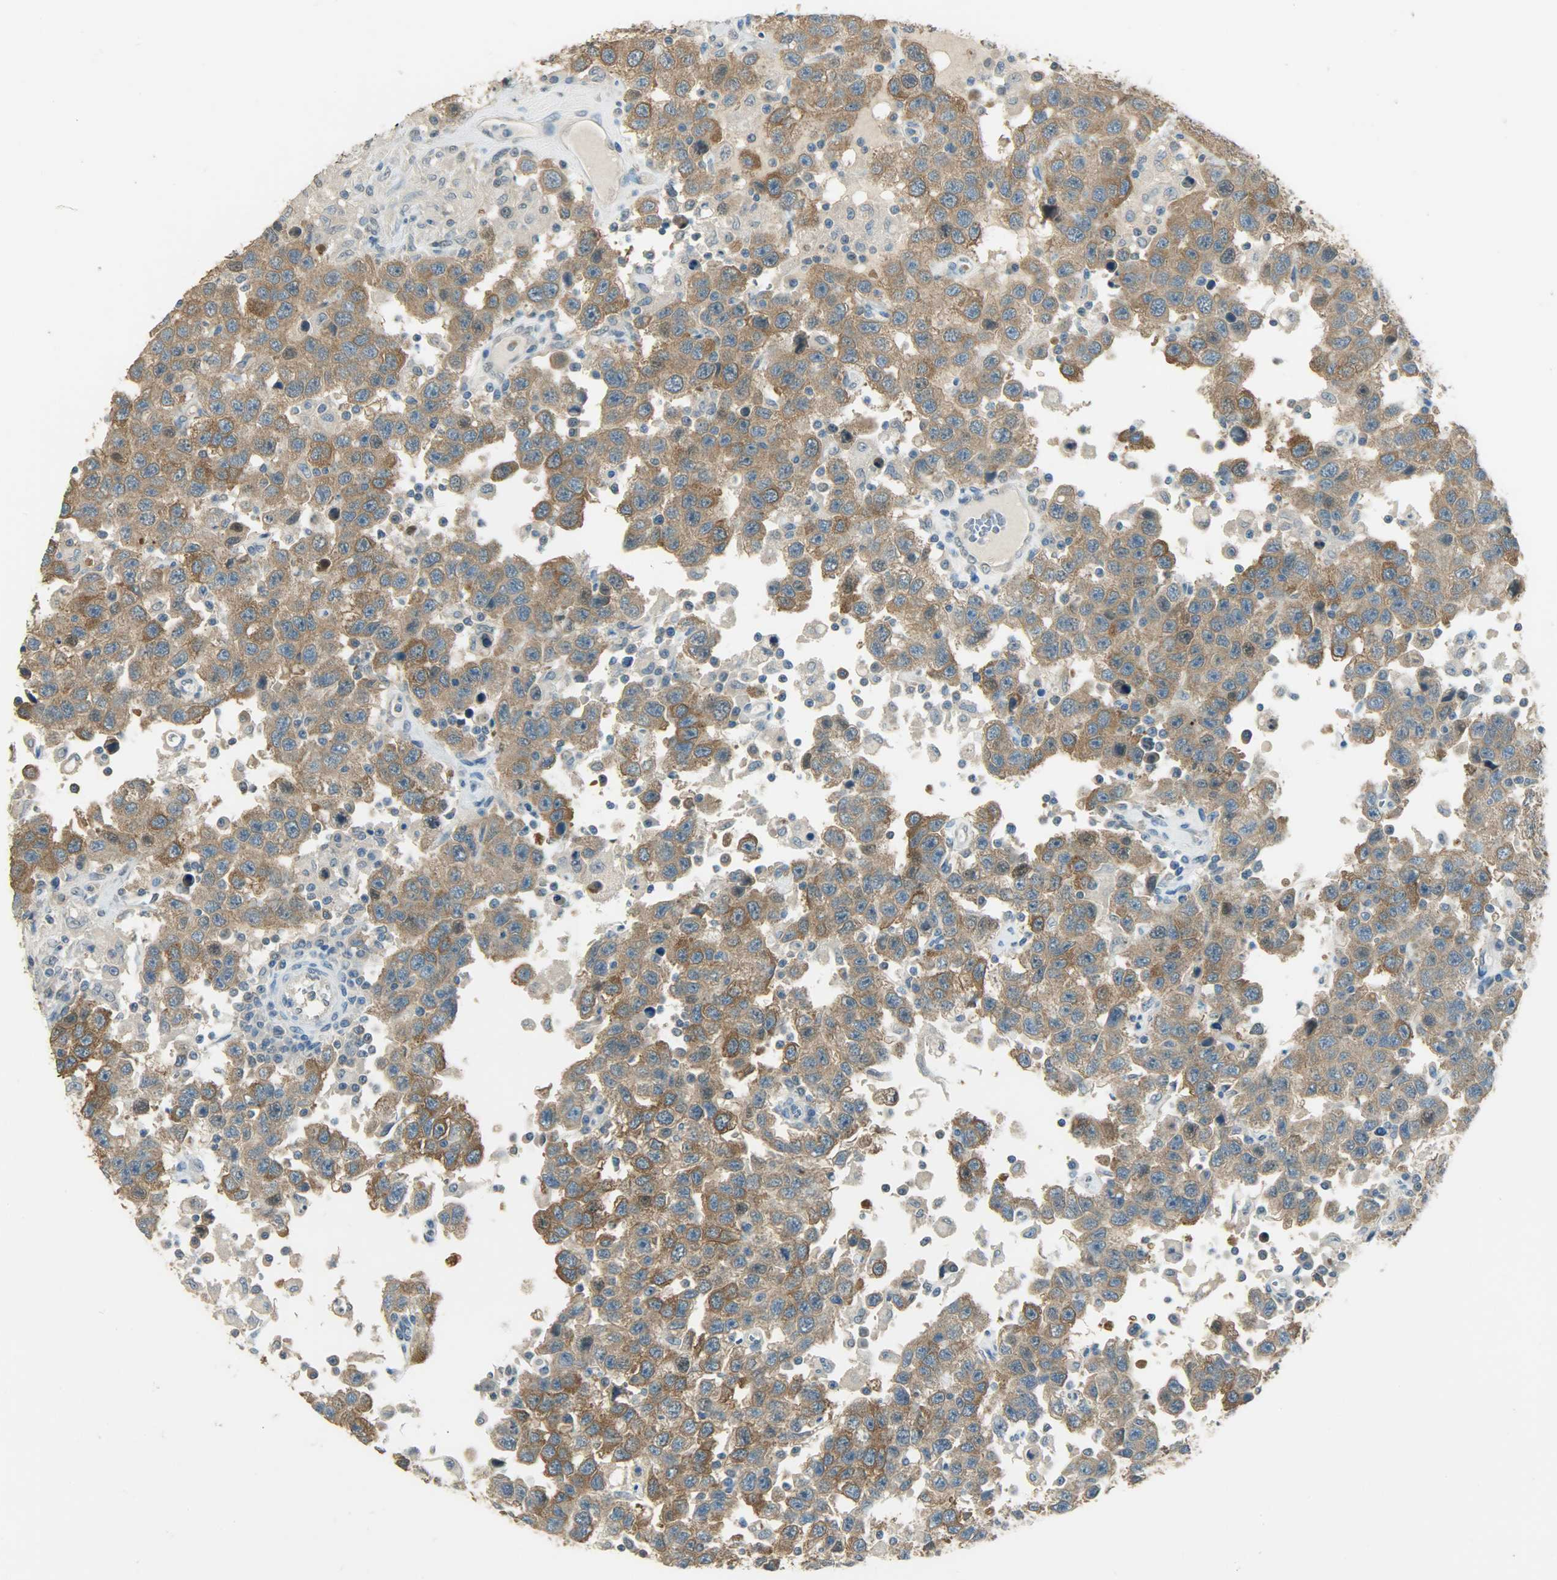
{"staining": {"intensity": "moderate", "quantity": ">75%", "location": "cytoplasmic/membranous"}, "tissue": "testis cancer", "cell_type": "Tumor cells", "image_type": "cancer", "snomed": [{"axis": "morphology", "description": "Seminoma, NOS"}, {"axis": "topography", "description": "Testis"}], "caption": "Immunohistochemistry image of neoplastic tissue: testis cancer (seminoma) stained using immunohistochemistry demonstrates medium levels of moderate protein expression localized specifically in the cytoplasmic/membranous of tumor cells, appearing as a cytoplasmic/membranous brown color.", "gene": "PRMT5", "patient": {"sex": "male", "age": 41}}